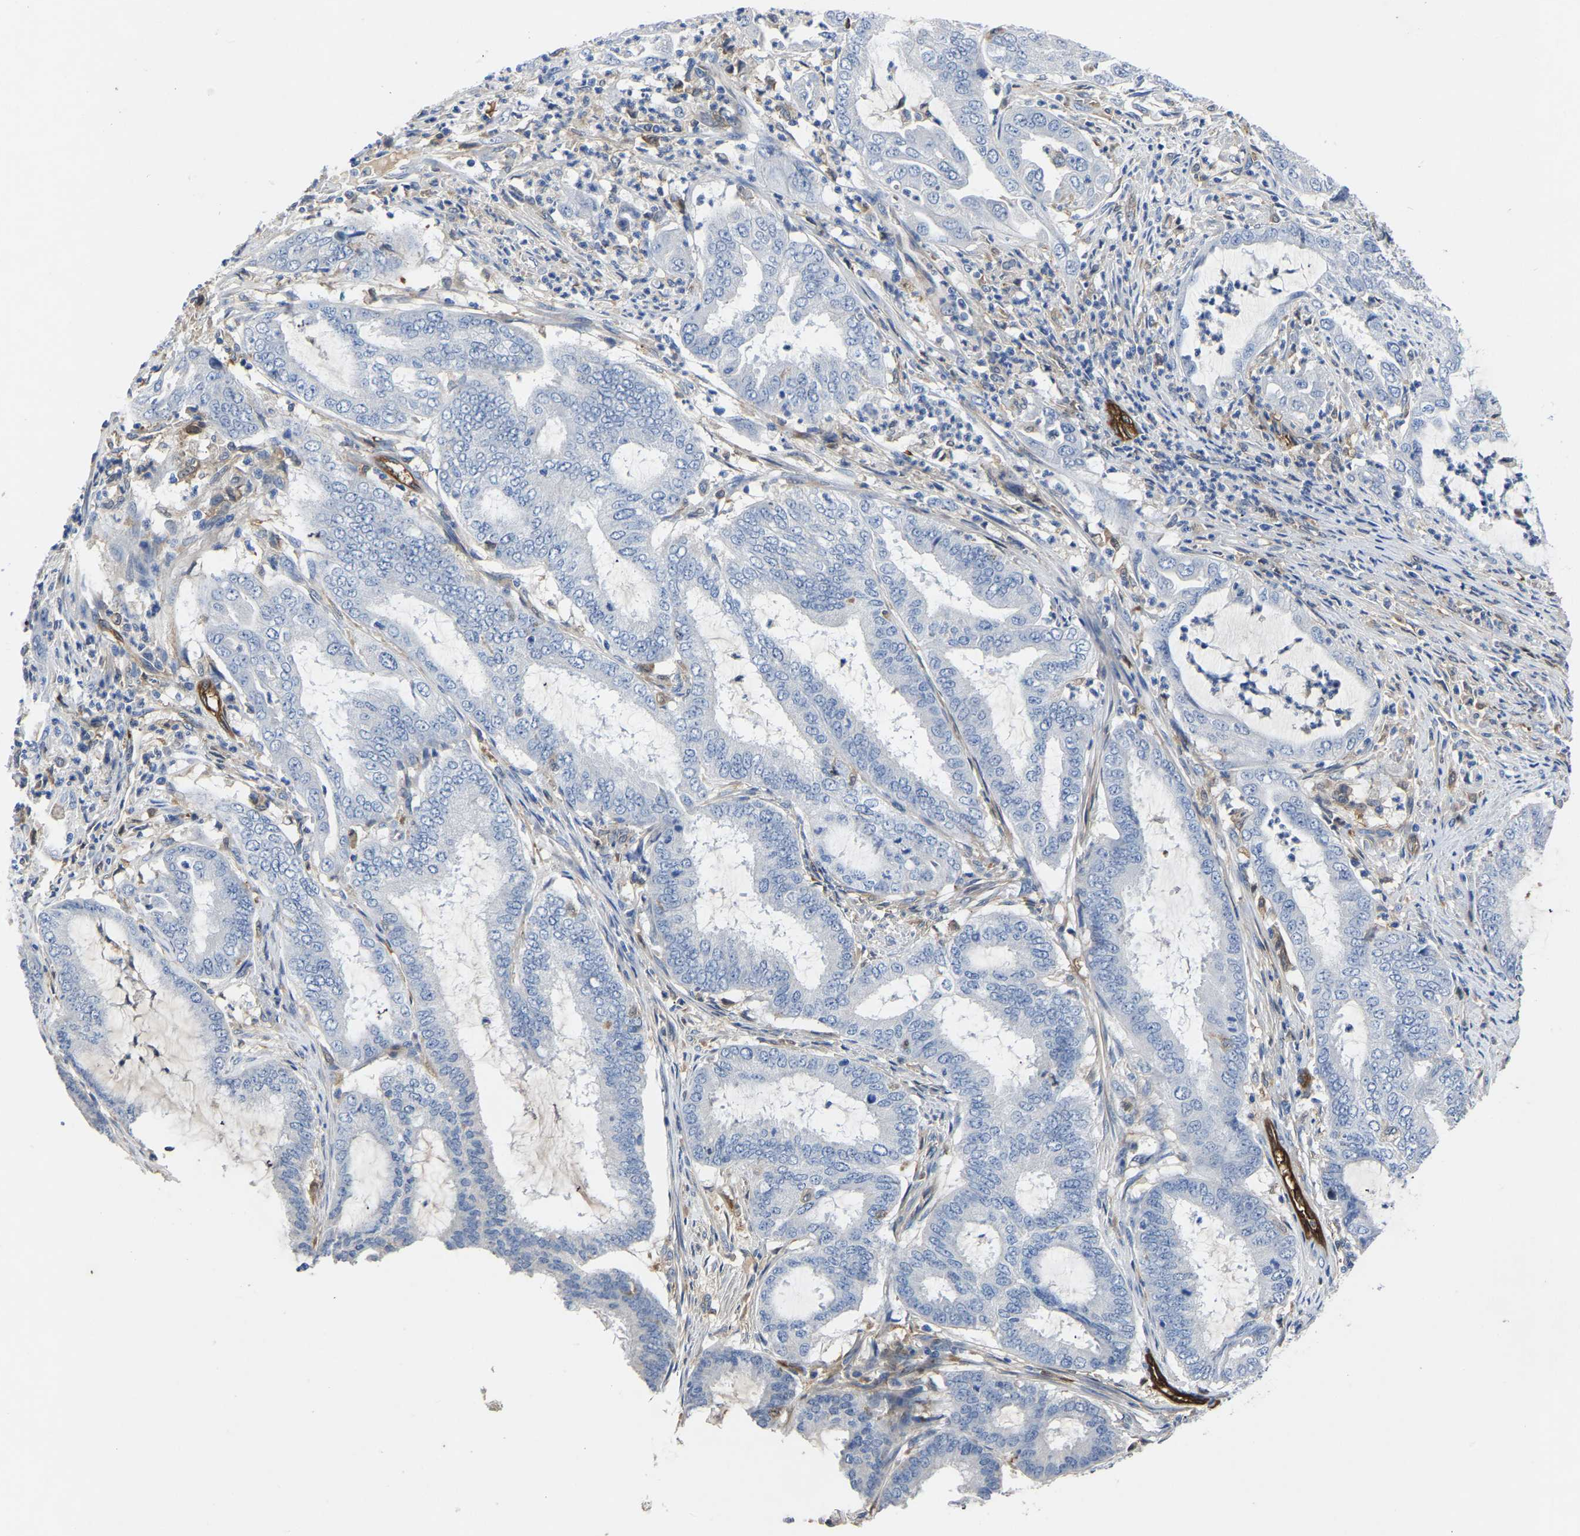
{"staining": {"intensity": "negative", "quantity": "none", "location": "none"}, "tissue": "endometrial cancer", "cell_type": "Tumor cells", "image_type": "cancer", "snomed": [{"axis": "morphology", "description": "Adenocarcinoma, NOS"}, {"axis": "topography", "description": "Endometrium"}], "caption": "Immunohistochemistry (IHC) micrograph of endometrial cancer (adenocarcinoma) stained for a protein (brown), which displays no staining in tumor cells.", "gene": "ATG2B", "patient": {"sex": "female", "age": 51}}